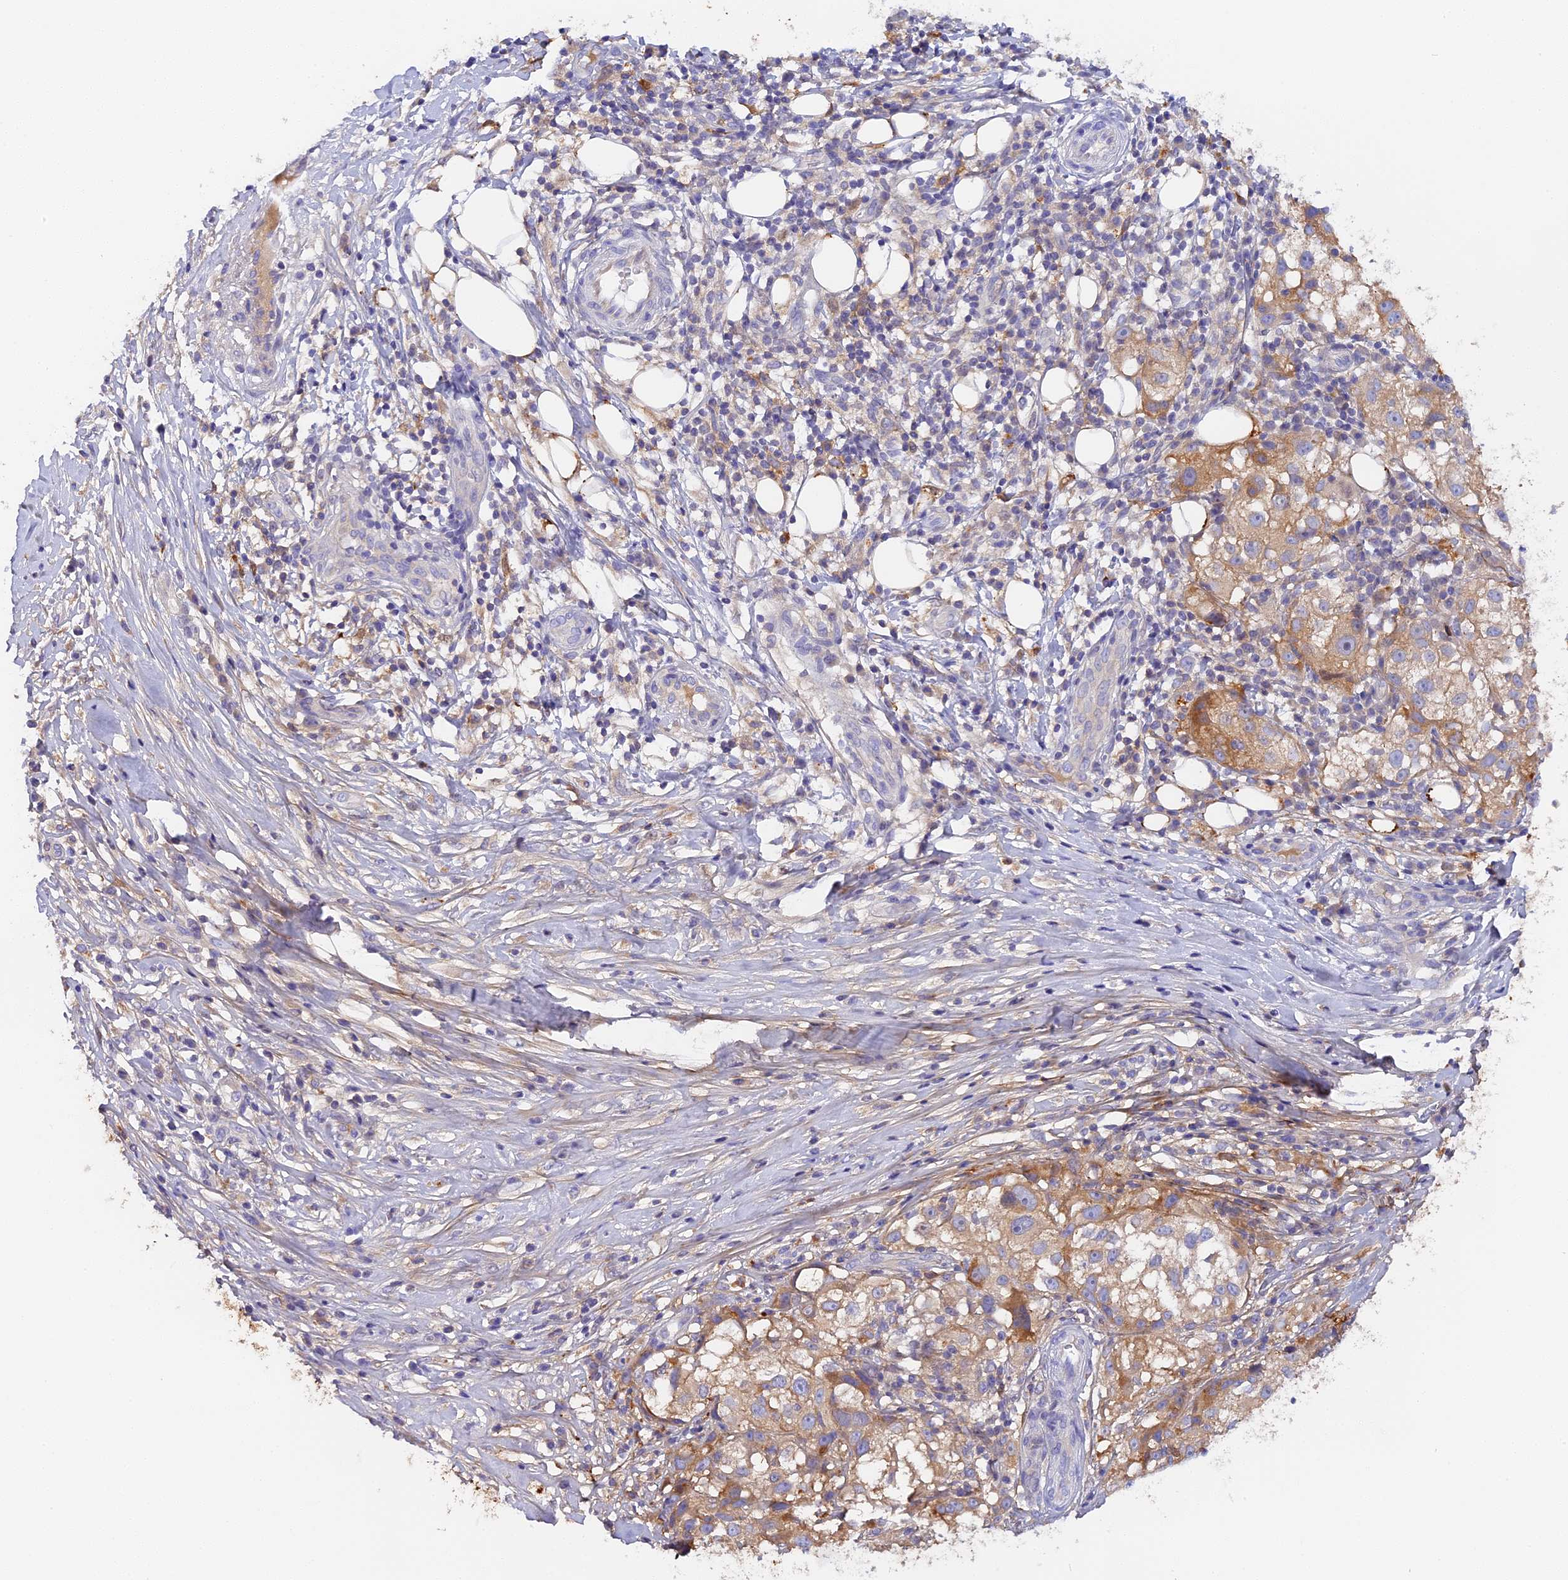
{"staining": {"intensity": "moderate", "quantity": "<25%", "location": "cytoplasmic/membranous"}, "tissue": "melanoma", "cell_type": "Tumor cells", "image_type": "cancer", "snomed": [{"axis": "morphology", "description": "Necrosis, NOS"}, {"axis": "morphology", "description": "Malignant melanoma, NOS"}, {"axis": "topography", "description": "Skin"}], "caption": "This is a histology image of immunohistochemistry (IHC) staining of melanoma, which shows moderate staining in the cytoplasmic/membranous of tumor cells.", "gene": "KATNB1", "patient": {"sex": "female", "age": 87}}